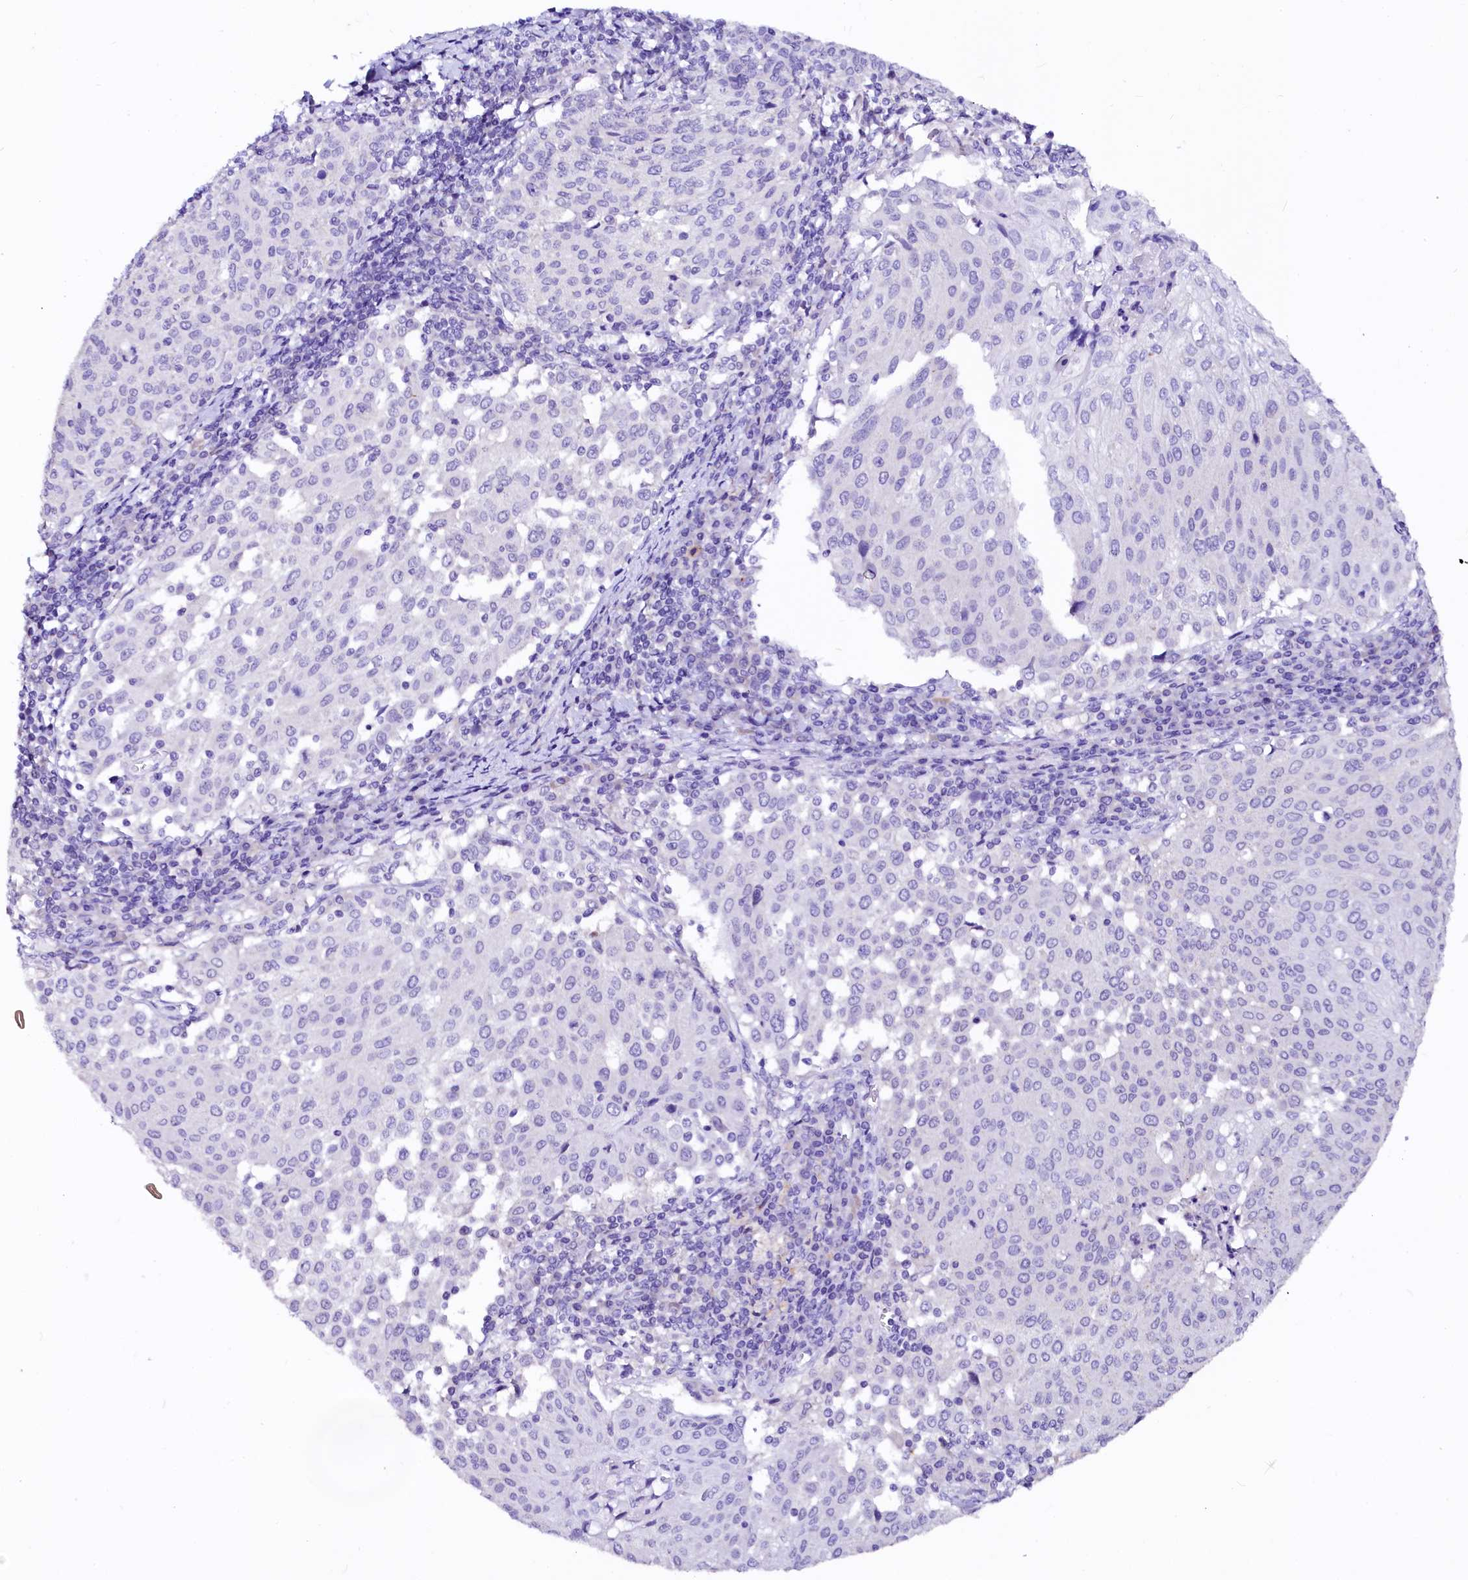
{"staining": {"intensity": "negative", "quantity": "none", "location": "none"}, "tissue": "cervical cancer", "cell_type": "Tumor cells", "image_type": "cancer", "snomed": [{"axis": "morphology", "description": "Squamous cell carcinoma, NOS"}, {"axis": "topography", "description": "Cervix"}], "caption": "This is an immunohistochemistry image of cervical cancer. There is no positivity in tumor cells.", "gene": "NALF1", "patient": {"sex": "female", "age": 46}}